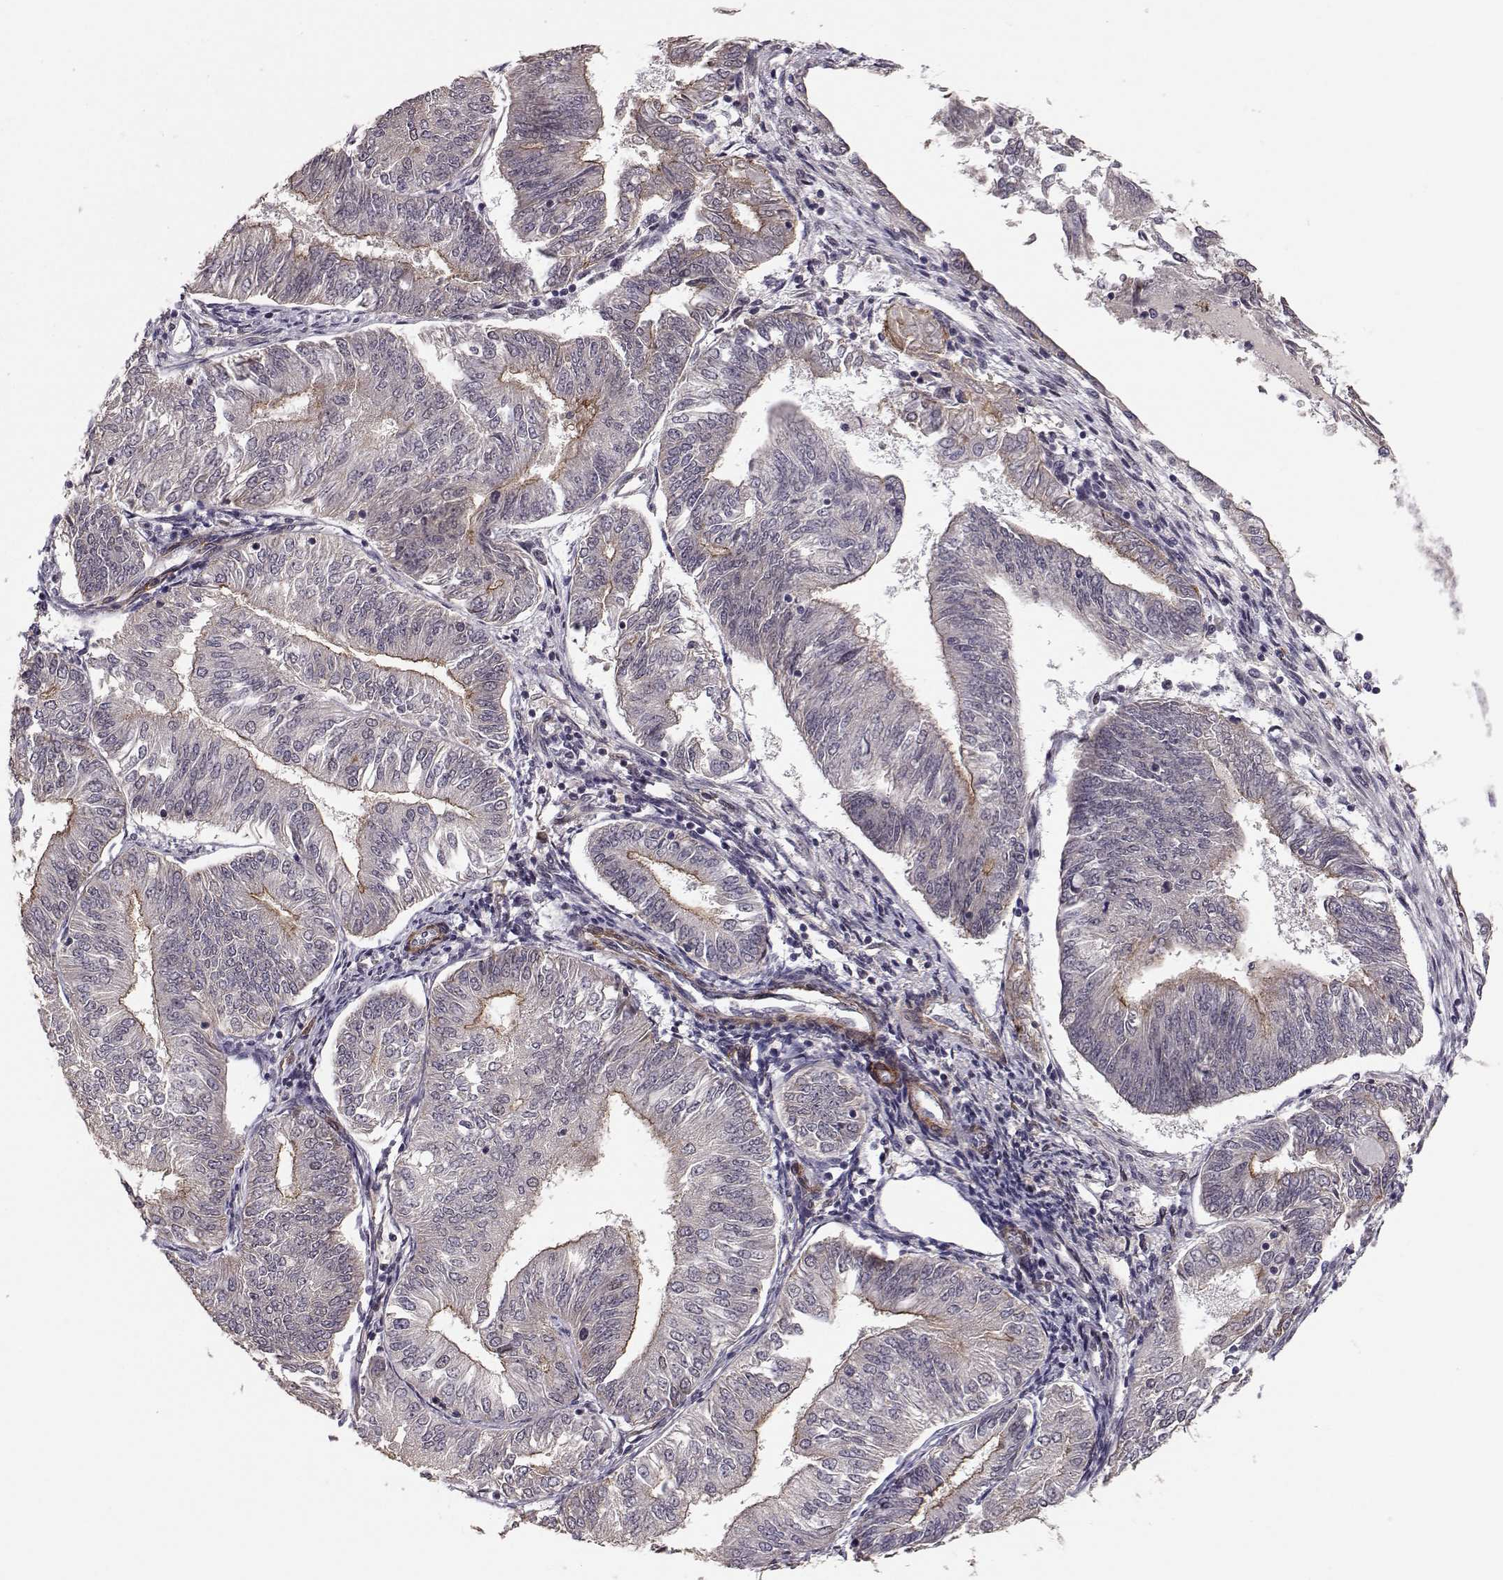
{"staining": {"intensity": "moderate", "quantity": "<25%", "location": "cytoplasmic/membranous"}, "tissue": "endometrial cancer", "cell_type": "Tumor cells", "image_type": "cancer", "snomed": [{"axis": "morphology", "description": "Adenocarcinoma, NOS"}, {"axis": "topography", "description": "Endometrium"}], "caption": "Endometrial cancer stained with a protein marker demonstrates moderate staining in tumor cells.", "gene": "PLEKHG3", "patient": {"sex": "female", "age": 58}}